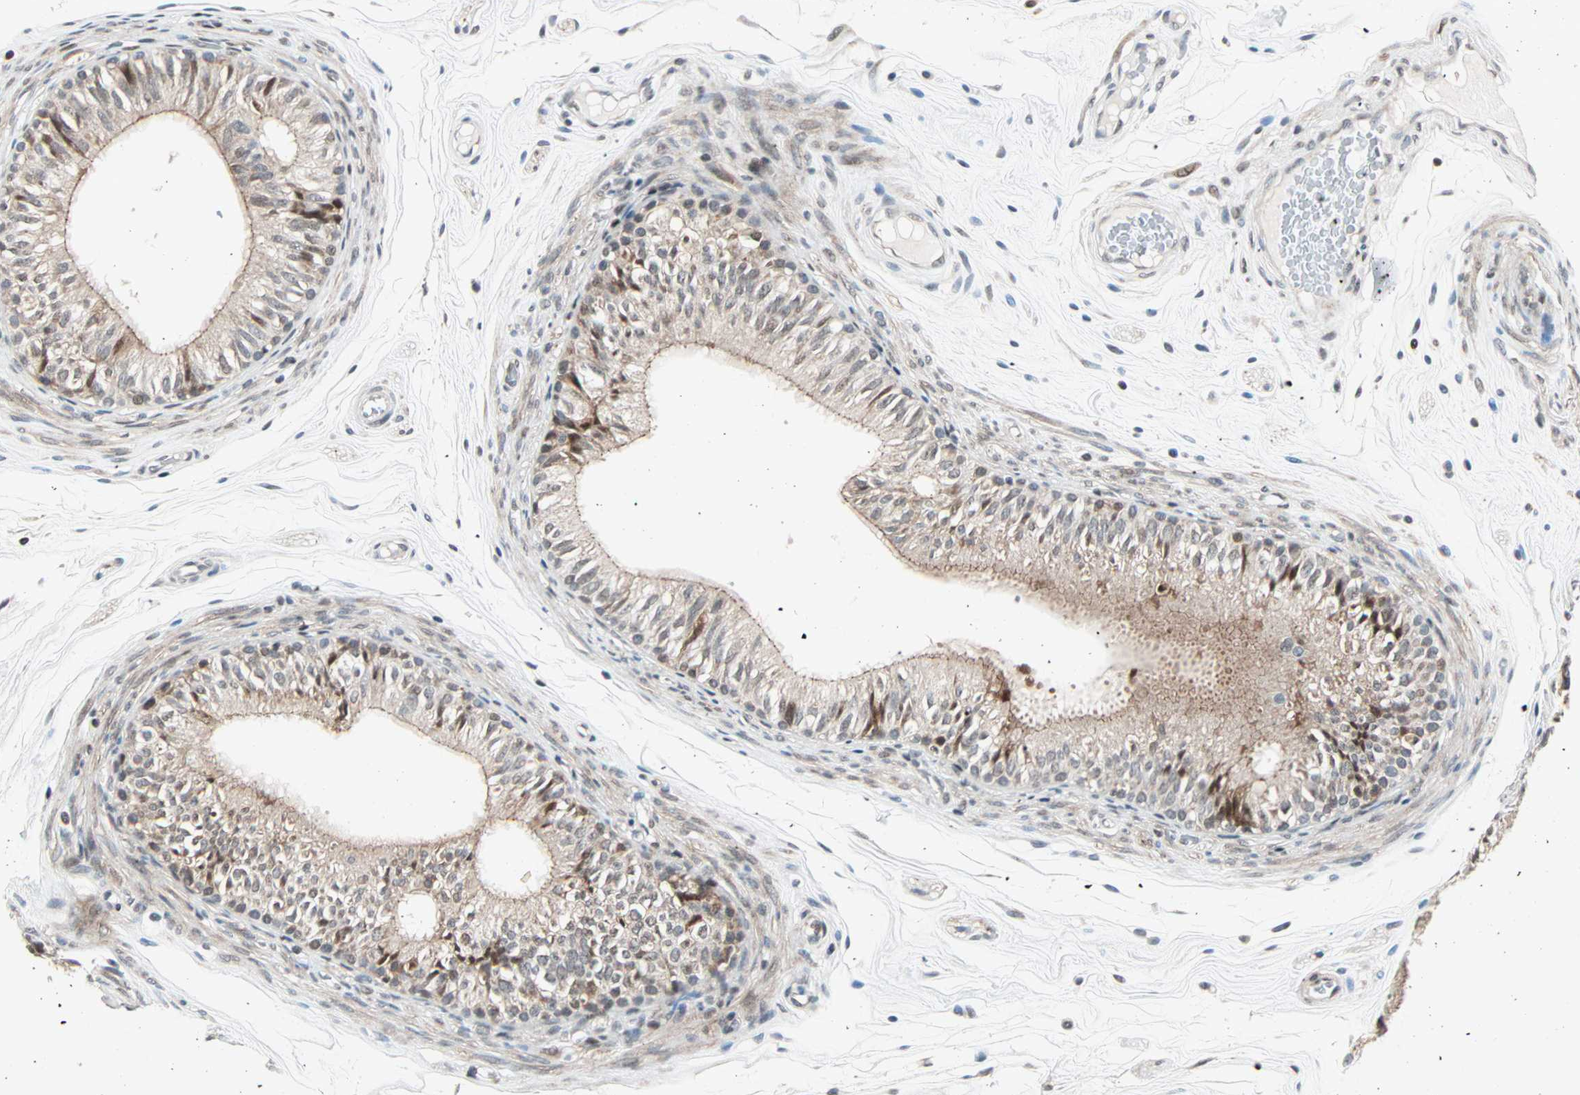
{"staining": {"intensity": "moderate", "quantity": "25%-75%", "location": "cytoplasmic/membranous"}, "tissue": "epididymis", "cell_type": "Glandular cells", "image_type": "normal", "snomed": [{"axis": "morphology", "description": "Normal tissue, NOS"}, {"axis": "topography", "description": "Testis"}, {"axis": "topography", "description": "Epididymis"}], "caption": "Moderate cytoplasmic/membranous expression is present in about 25%-75% of glandular cells in unremarkable epididymis. The staining is performed using DAB brown chromogen to label protein expression. The nuclei are counter-stained blue using hematoxylin.", "gene": "CBX4", "patient": {"sex": "male", "age": 36}}